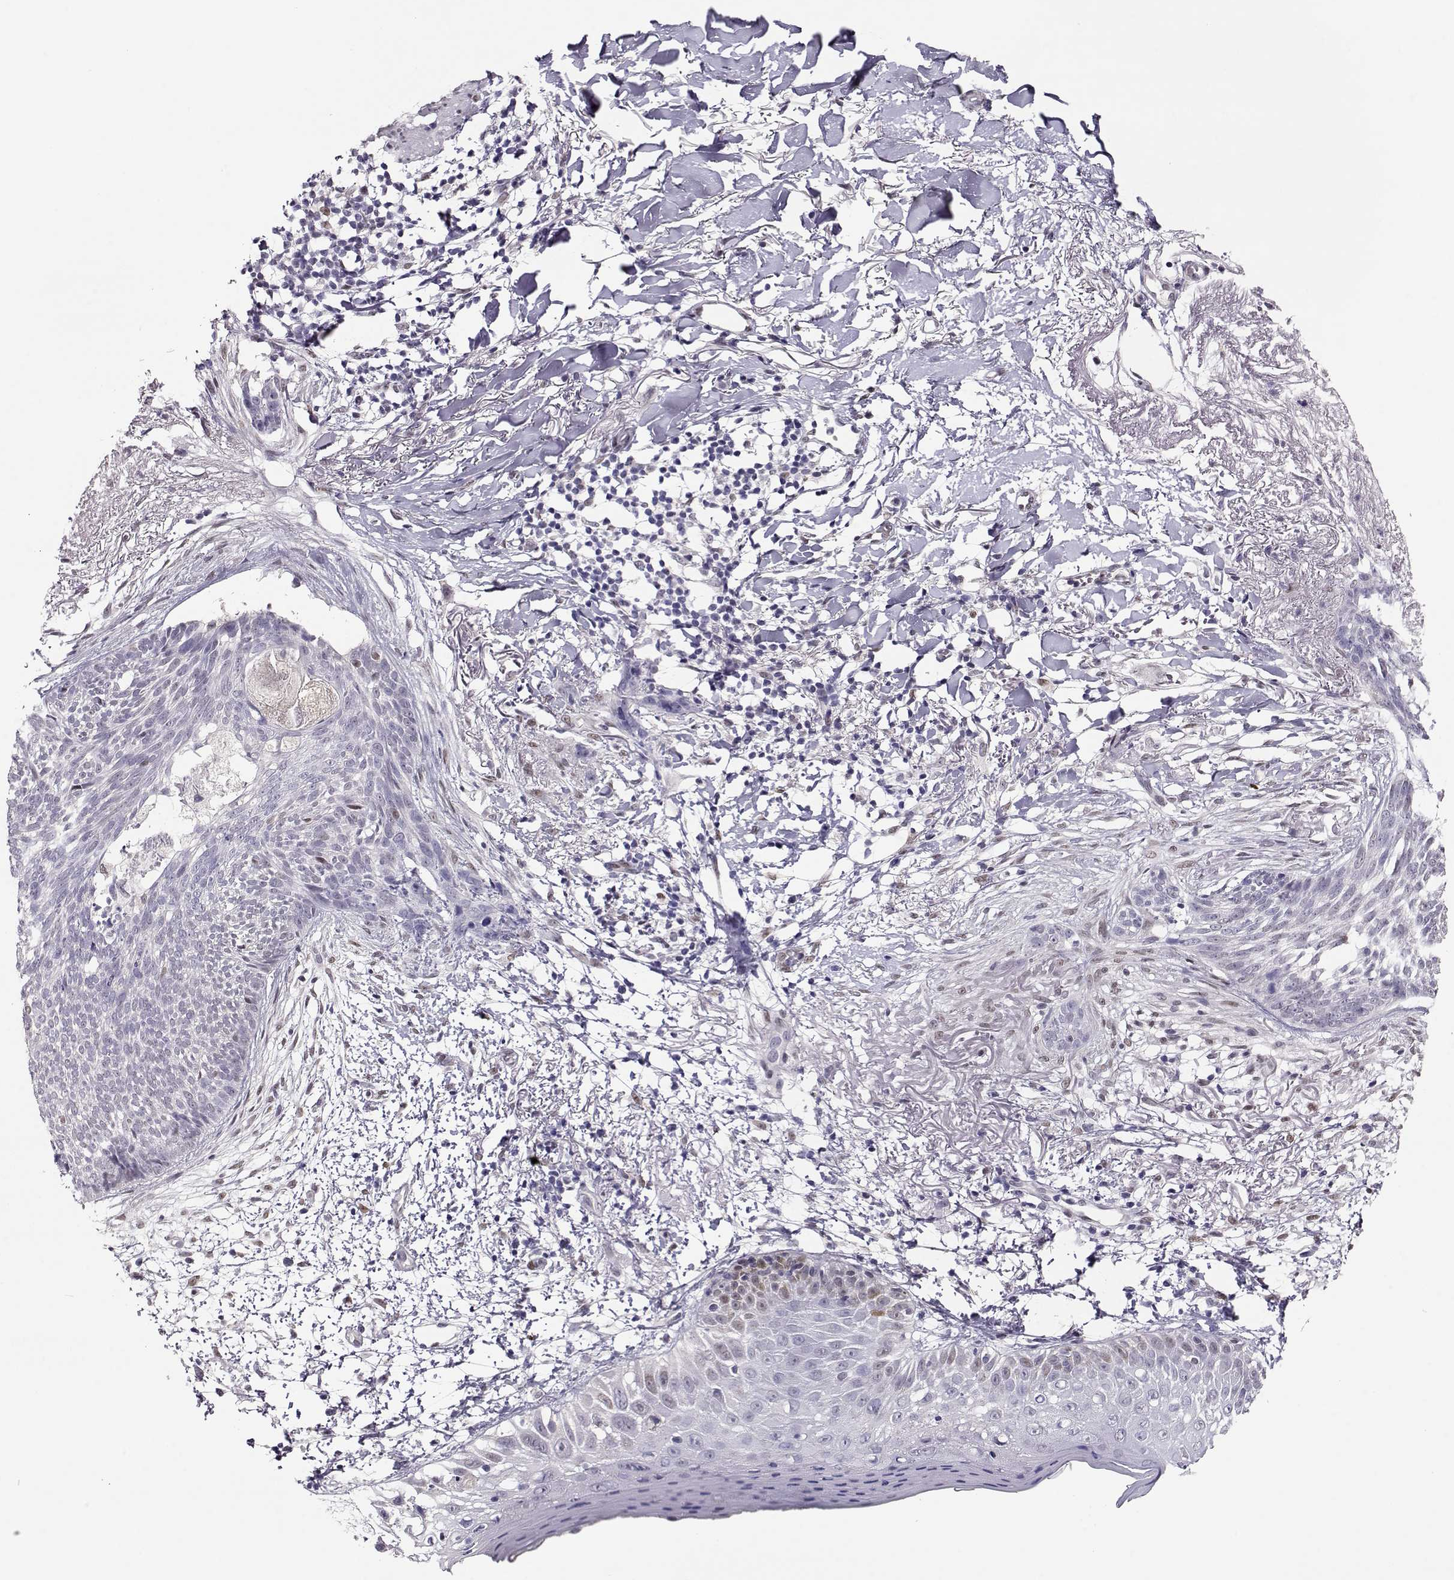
{"staining": {"intensity": "negative", "quantity": "none", "location": "none"}, "tissue": "skin cancer", "cell_type": "Tumor cells", "image_type": "cancer", "snomed": [{"axis": "morphology", "description": "Normal tissue, NOS"}, {"axis": "morphology", "description": "Basal cell carcinoma"}, {"axis": "topography", "description": "Skin"}], "caption": "IHC image of human skin cancer (basal cell carcinoma) stained for a protein (brown), which demonstrates no positivity in tumor cells.", "gene": "POLI", "patient": {"sex": "male", "age": 84}}